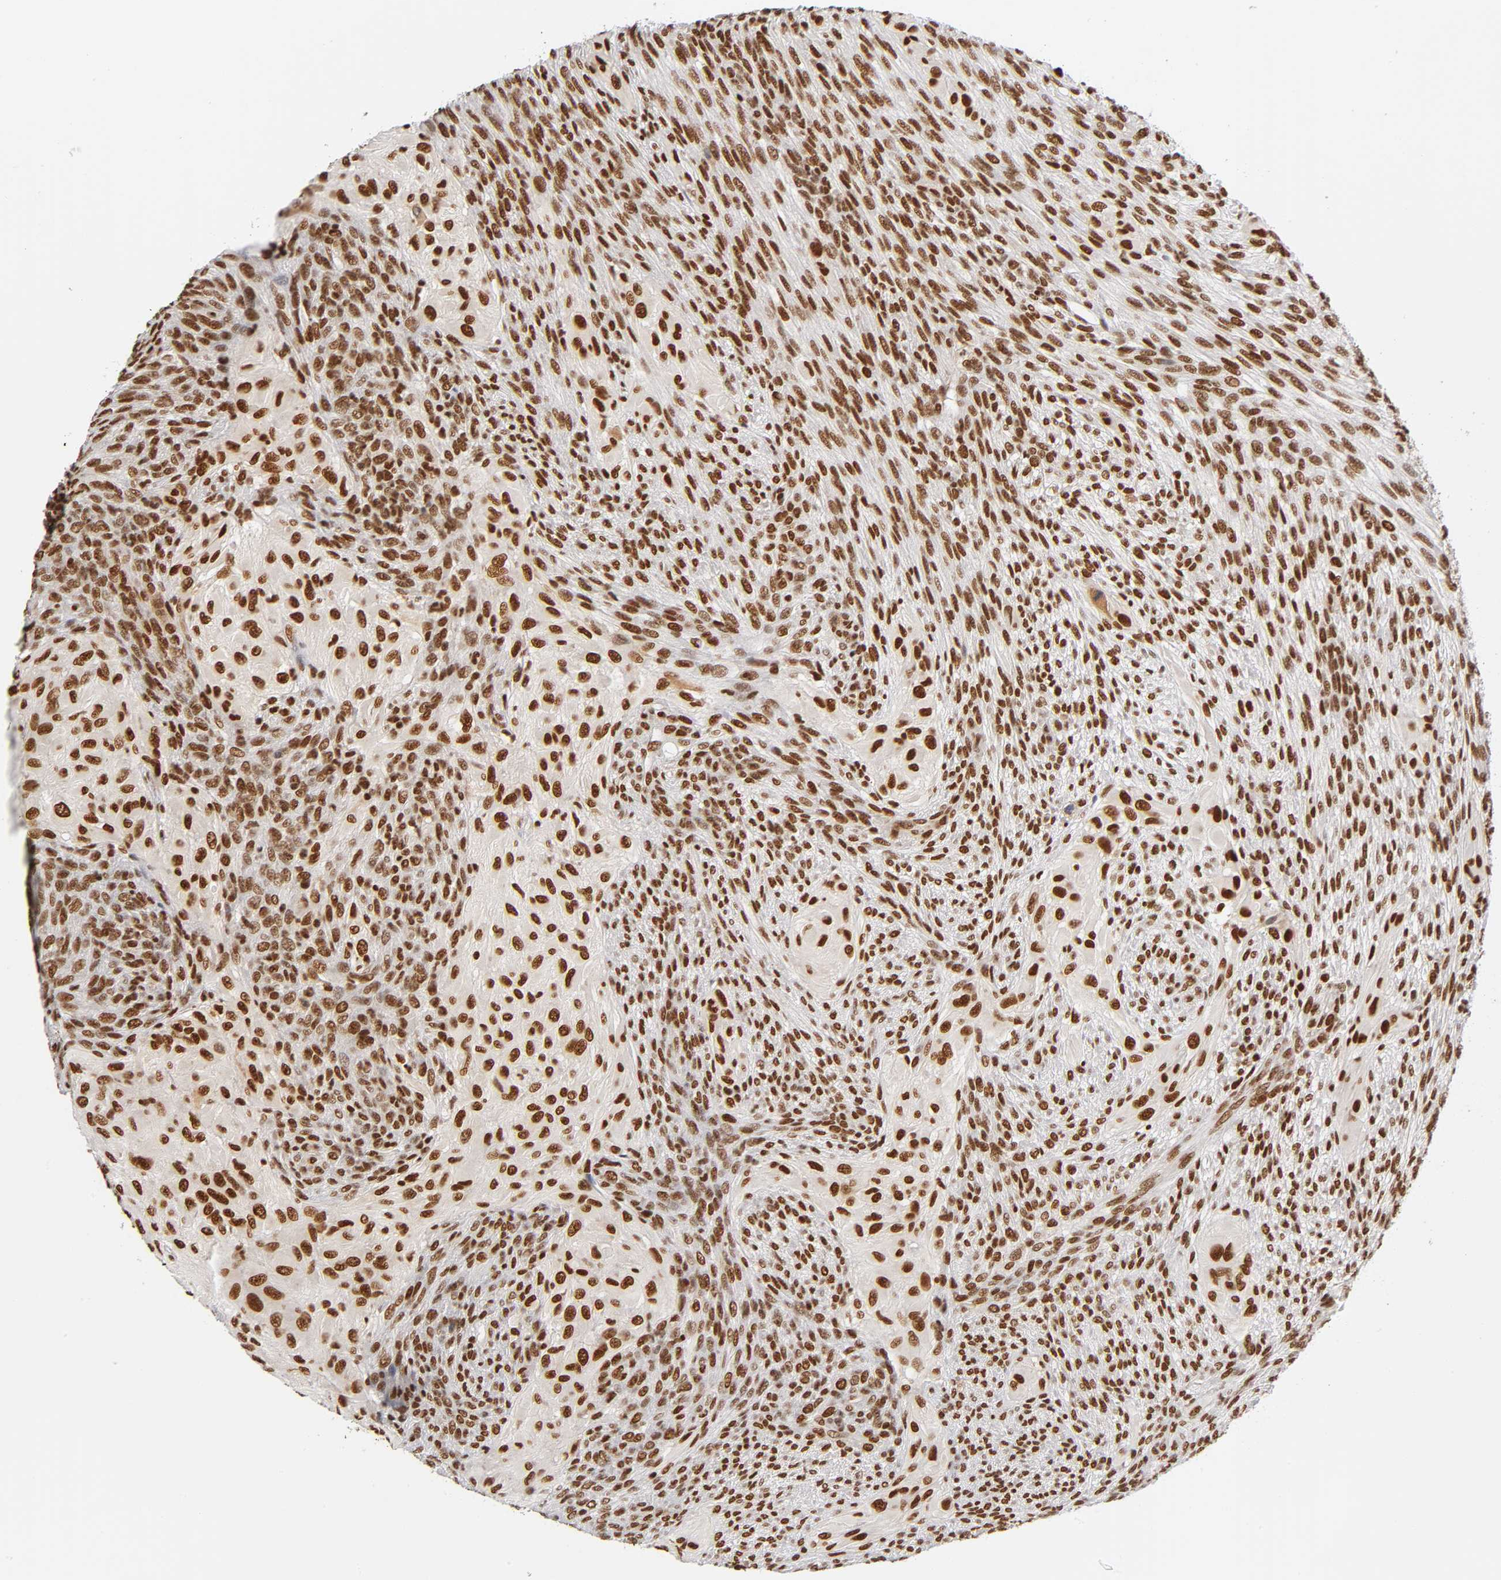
{"staining": {"intensity": "strong", "quantity": ">75%", "location": "nuclear"}, "tissue": "glioma", "cell_type": "Tumor cells", "image_type": "cancer", "snomed": [{"axis": "morphology", "description": "Glioma, malignant, High grade"}, {"axis": "topography", "description": "Cerebral cortex"}], "caption": "Strong nuclear positivity for a protein is seen in about >75% of tumor cells of glioma using immunohistochemistry (IHC).", "gene": "ILKAP", "patient": {"sex": "female", "age": 55}}